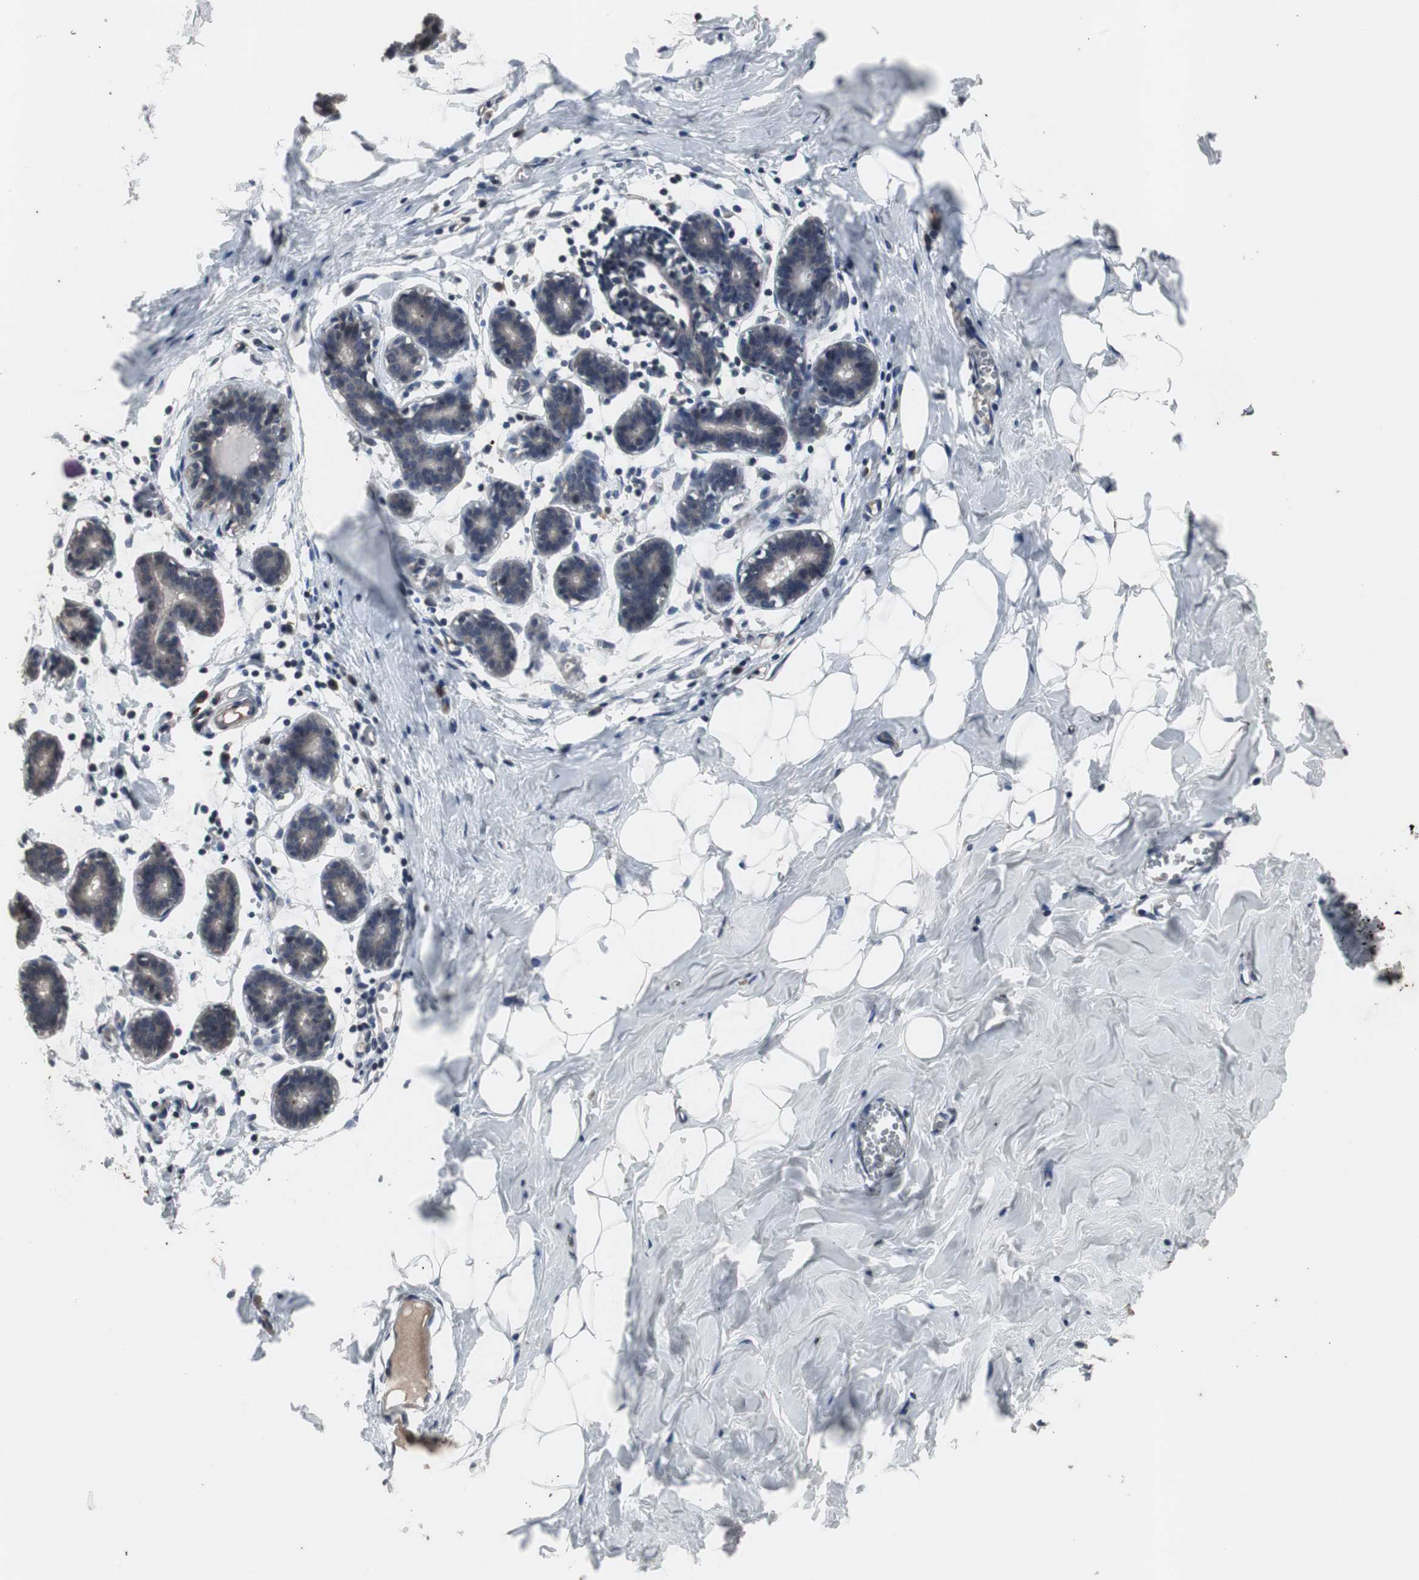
{"staining": {"intensity": "negative", "quantity": "none", "location": "none"}, "tissue": "breast", "cell_type": "Adipocytes", "image_type": "normal", "snomed": [{"axis": "morphology", "description": "Normal tissue, NOS"}, {"axis": "topography", "description": "Breast"}], "caption": "This is an immunohistochemistry image of normal human breast. There is no staining in adipocytes.", "gene": "CRADD", "patient": {"sex": "female", "age": 27}}